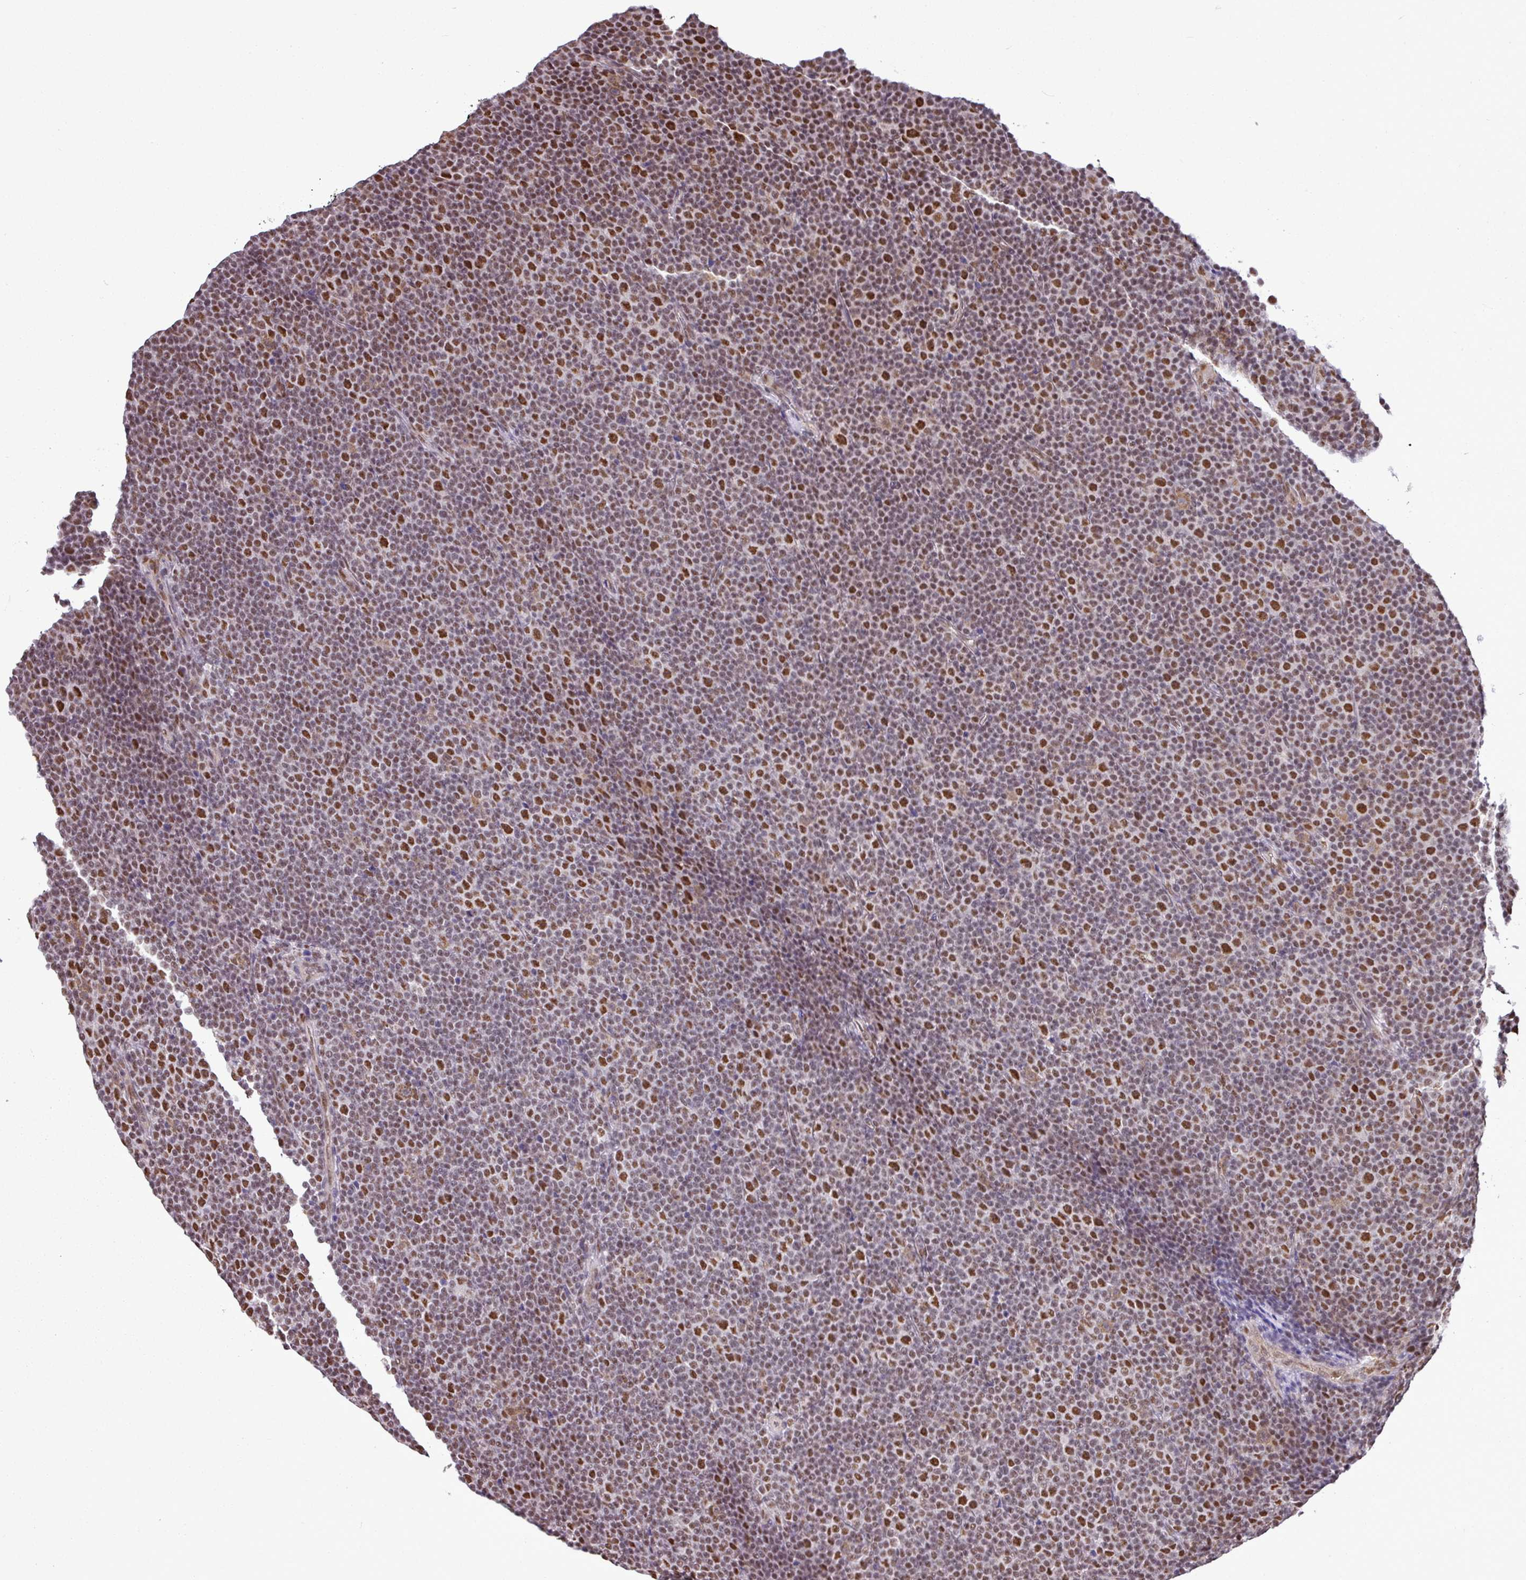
{"staining": {"intensity": "moderate", "quantity": "25%-75%", "location": "nuclear"}, "tissue": "lymphoma", "cell_type": "Tumor cells", "image_type": "cancer", "snomed": [{"axis": "morphology", "description": "Malignant lymphoma, non-Hodgkin's type, Low grade"}, {"axis": "topography", "description": "Lymph node"}], "caption": "Moderate nuclear positivity is seen in approximately 25%-75% of tumor cells in lymphoma. (DAB (3,3'-diaminobenzidine) IHC, brown staining for protein, blue staining for nuclei).", "gene": "PGAP4", "patient": {"sex": "female", "age": 67}}